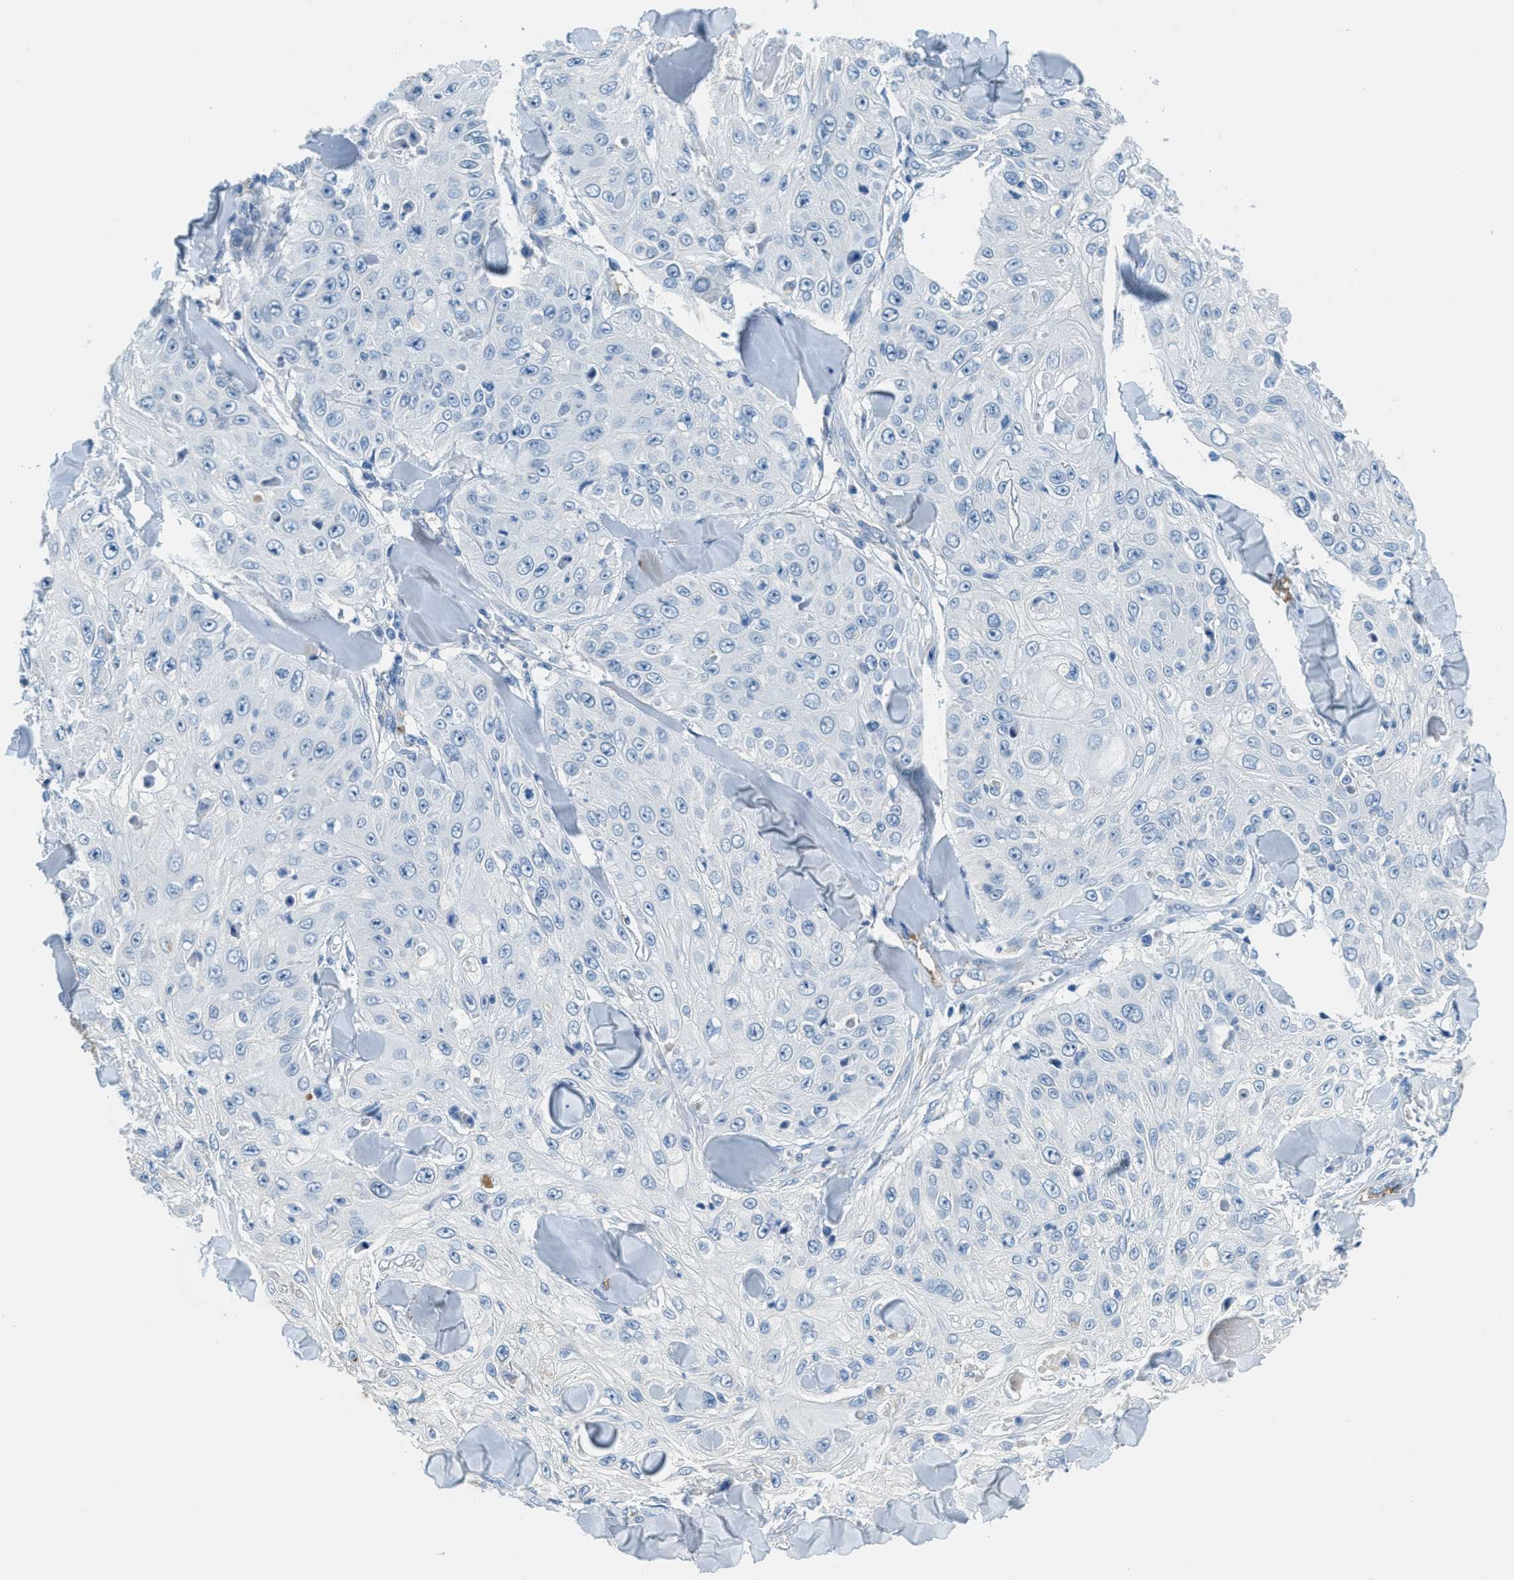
{"staining": {"intensity": "negative", "quantity": "none", "location": "none"}, "tissue": "skin cancer", "cell_type": "Tumor cells", "image_type": "cancer", "snomed": [{"axis": "morphology", "description": "Squamous cell carcinoma, NOS"}, {"axis": "topography", "description": "Skin"}], "caption": "High magnification brightfield microscopy of squamous cell carcinoma (skin) stained with DAB (brown) and counterstained with hematoxylin (blue): tumor cells show no significant staining.", "gene": "A2M", "patient": {"sex": "male", "age": 86}}